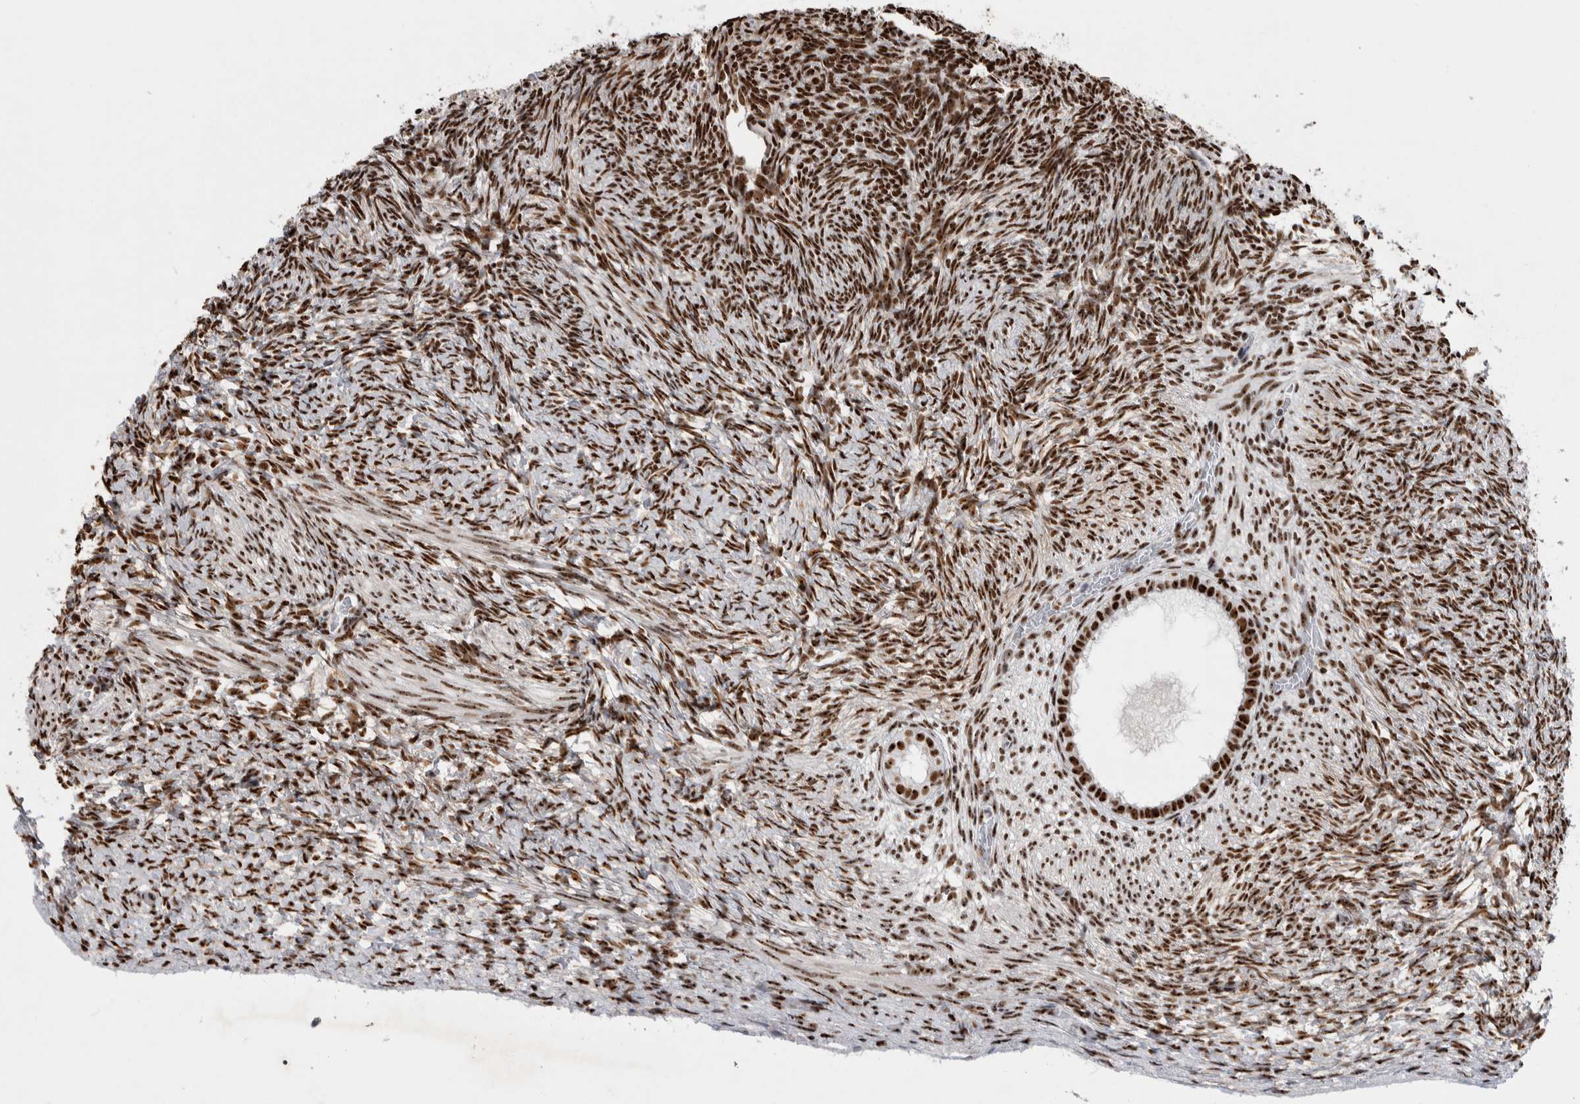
{"staining": {"intensity": "strong", "quantity": ">75%", "location": "nuclear"}, "tissue": "ovary", "cell_type": "Follicle cells", "image_type": "normal", "snomed": [{"axis": "morphology", "description": "Normal tissue, NOS"}, {"axis": "topography", "description": "Ovary"}], "caption": "This micrograph shows unremarkable ovary stained with IHC to label a protein in brown. The nuclear of follicle cells show strong positivity for the protein. Nuclei are counter-stained blue.", "gene": "NCL", "patient": {"sex": "female", "age": 34}}